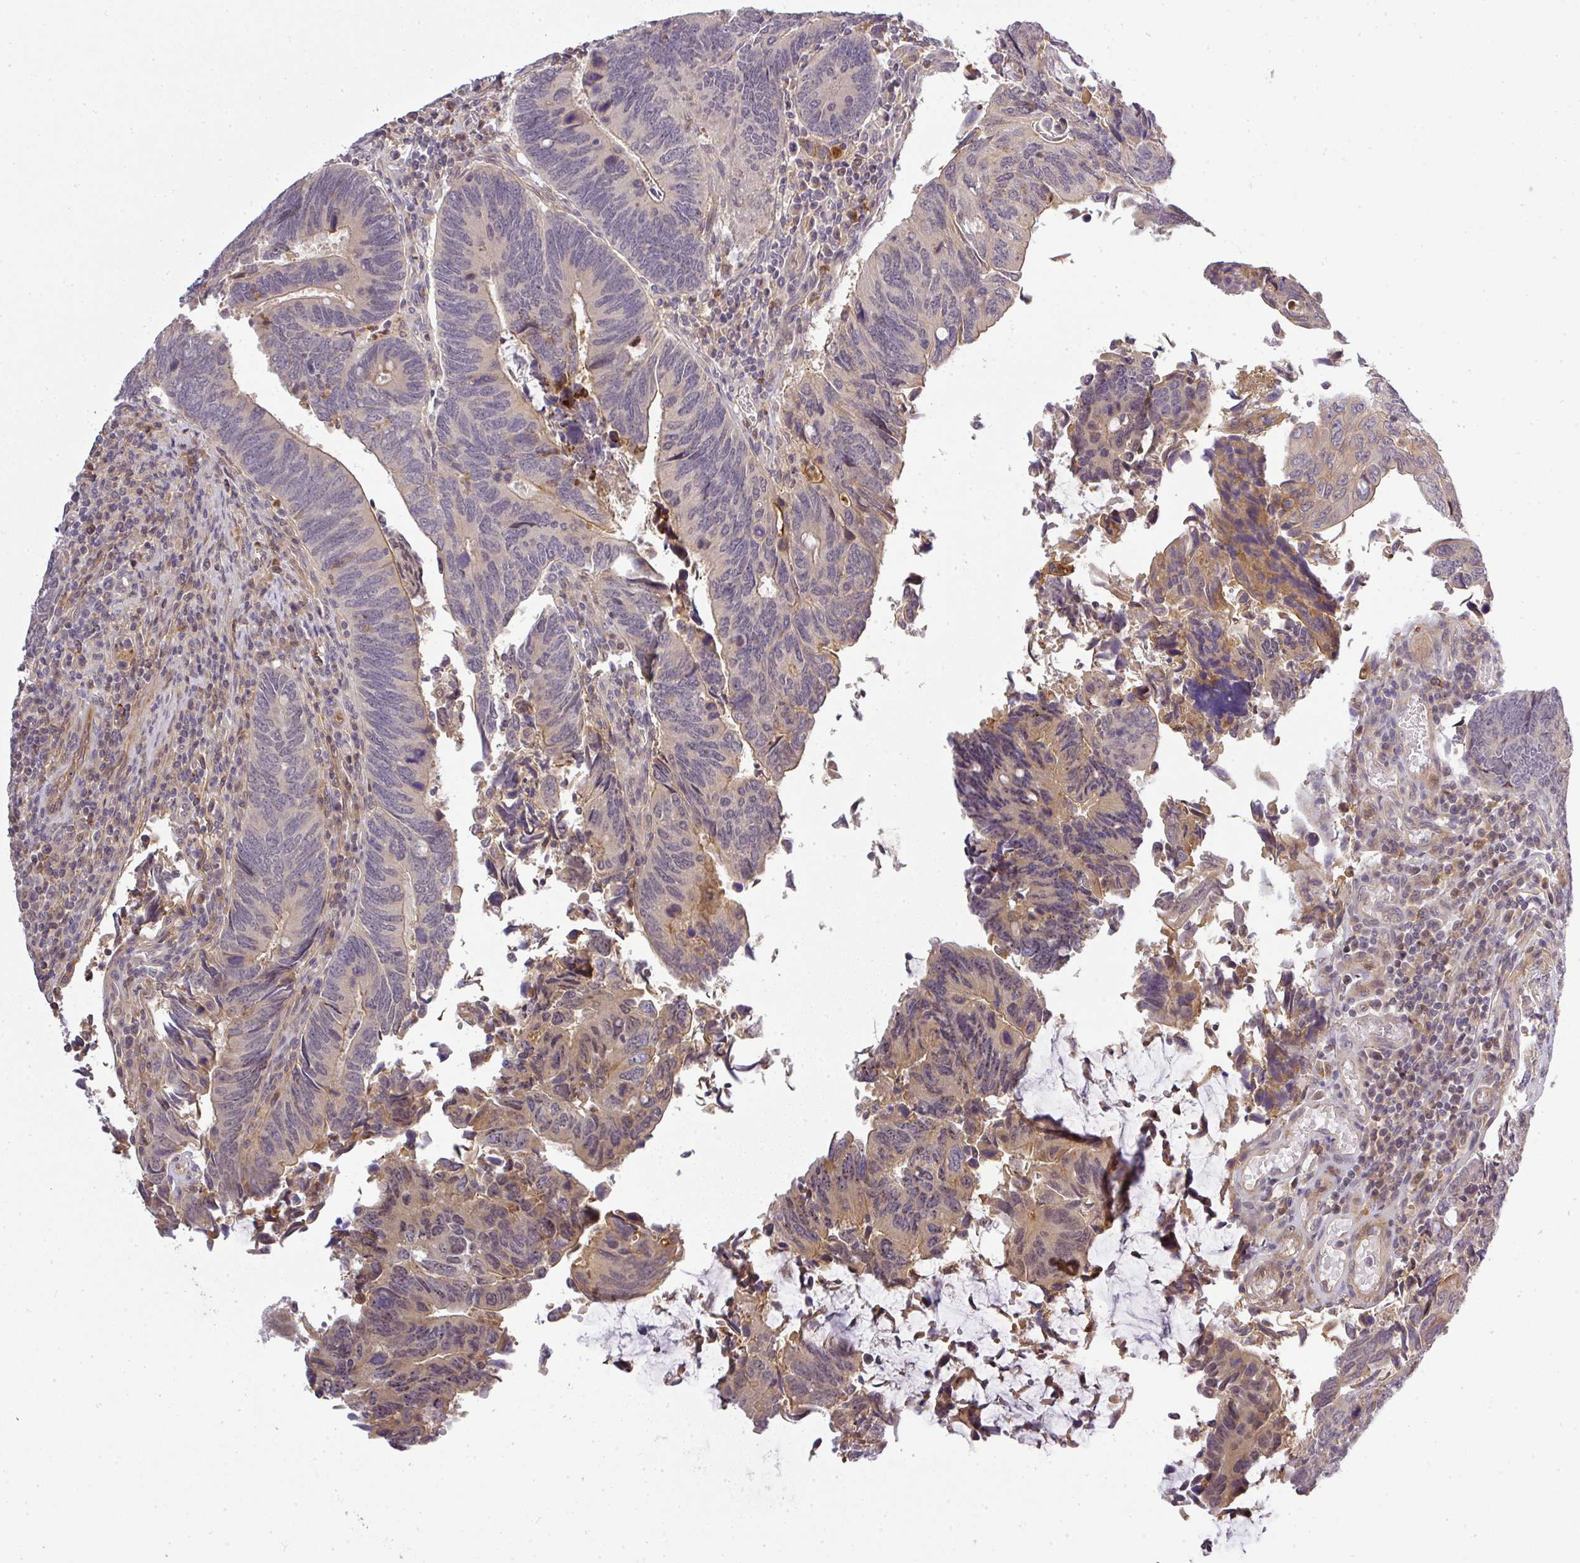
{"staining": {"intensity": "weak", "quantity": "<25%", "location": "cytoplasmic/membranous"}, "tissue": "colorectal cancer", "cell_type": "Tumor cells", "image_type": "cancer", "snomed": [{"axis": "morphology", "description": "Adenocarcinoma, NOS"}, {"axis": "topography", "description": "Colon"}], "caption": "A high-resolution image shows IHC staining of adenocarcinoma (colorectal), which exhibits no significant positivity in tumor cells. (DAB immunohistochemistry, high magnification).", "gene": "FAM153A", "patient": {"sex": "male", "age": 87}}